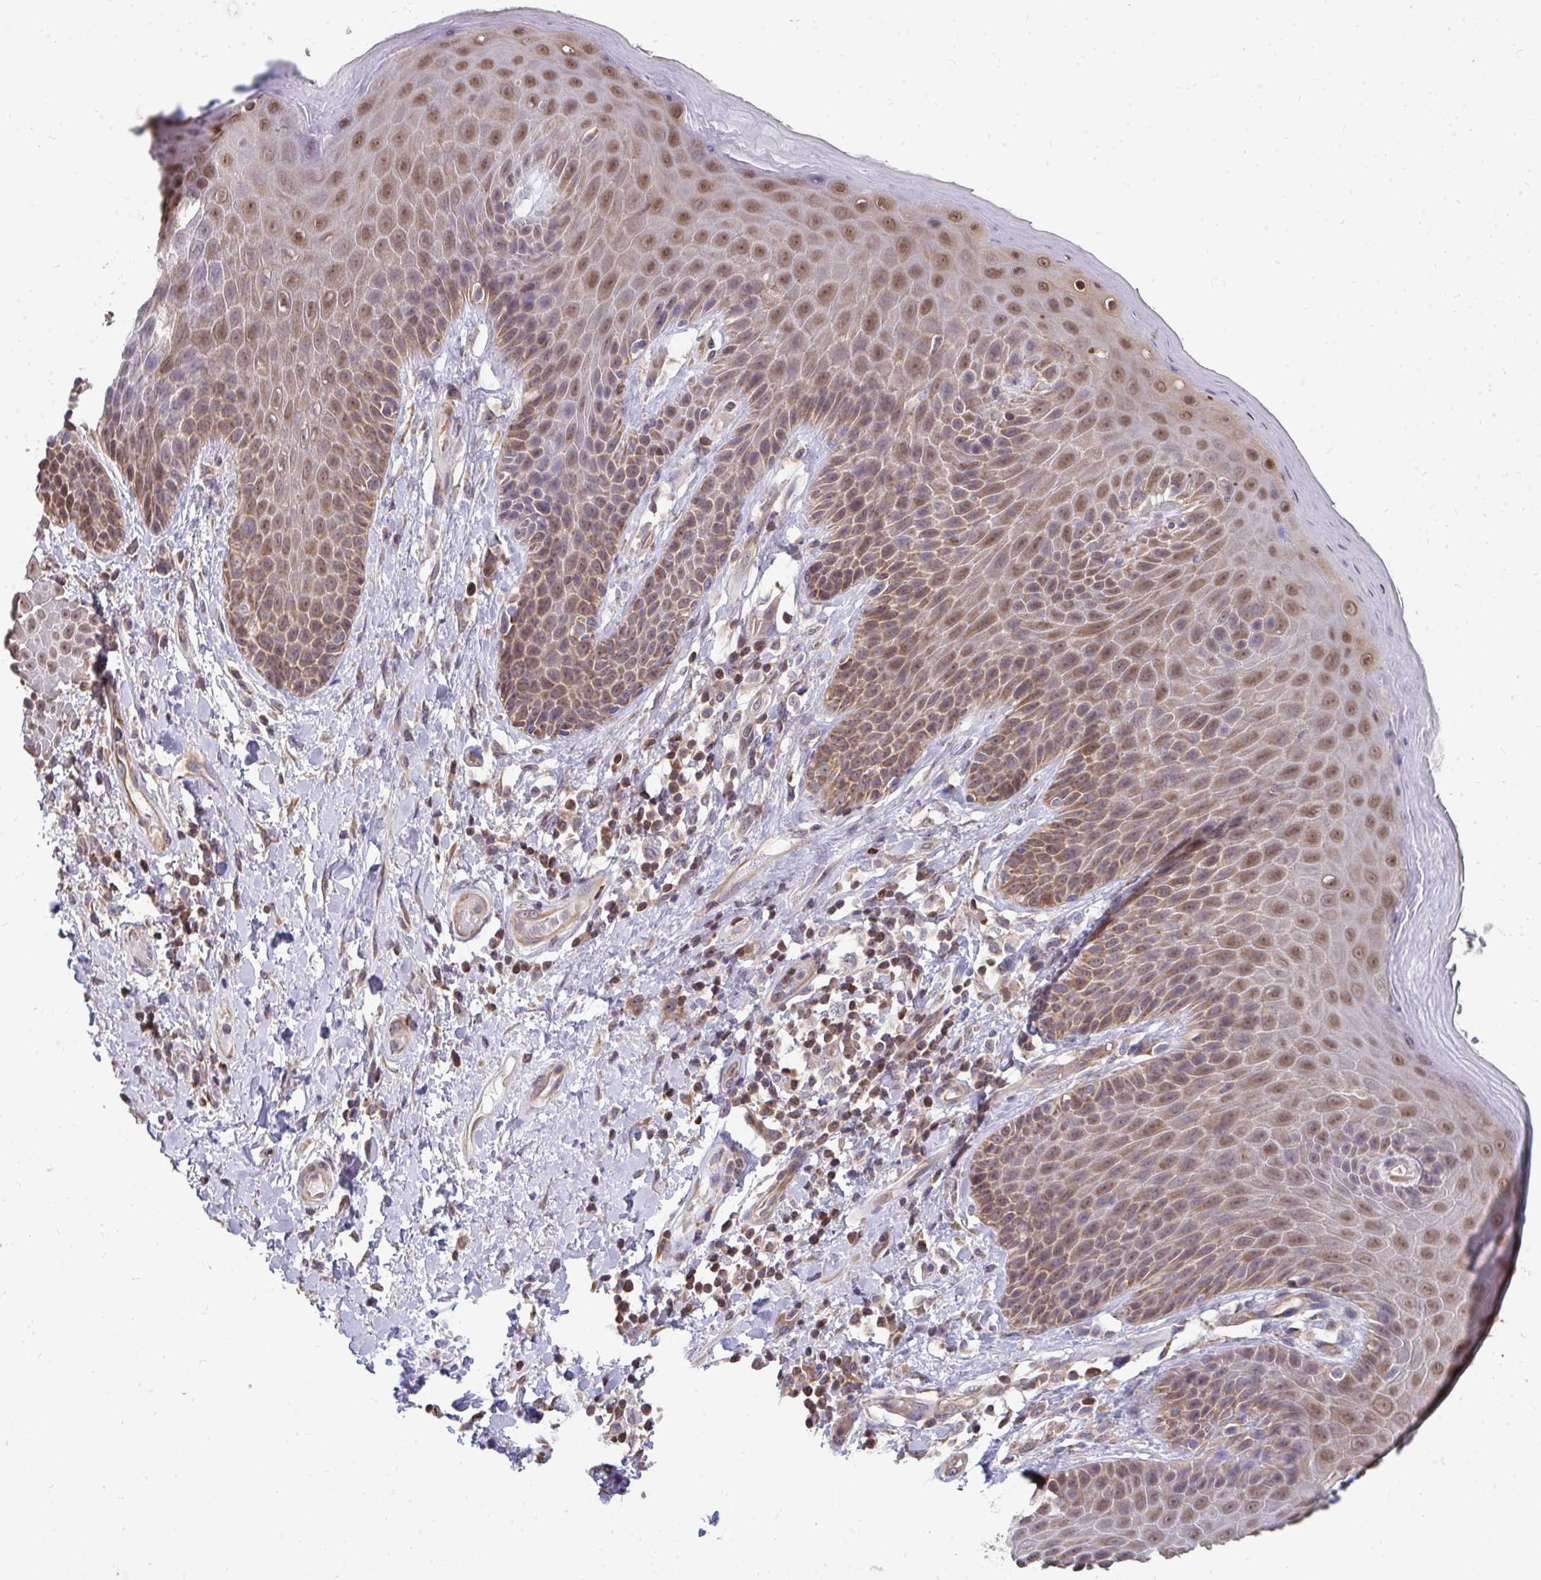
{"staining": {"intensity": "moderate", "quantity": ">75%", "location": "nuclear"}, "tissue": "skin", "cell_type": "Epidermal cells", "image_type": "normal", "snomed": [{"axis": "morphology", "description": "Normal tissue, NOS"}, {"axis": "topography", "description": "Anal"}, {"axis": "topography", "description": "Peripheral nerve tissue"}], "caption": "The micrograph shows immunohistochemical staining of benign skin. There is moderate nuclear positivity is seen in approximately >75% of epidermal cells. (DAB = brown stain, brightfield microscopy at high magnification).", "gene": "DNAJA2", "patient": {"sex": "male", "age": 51}}